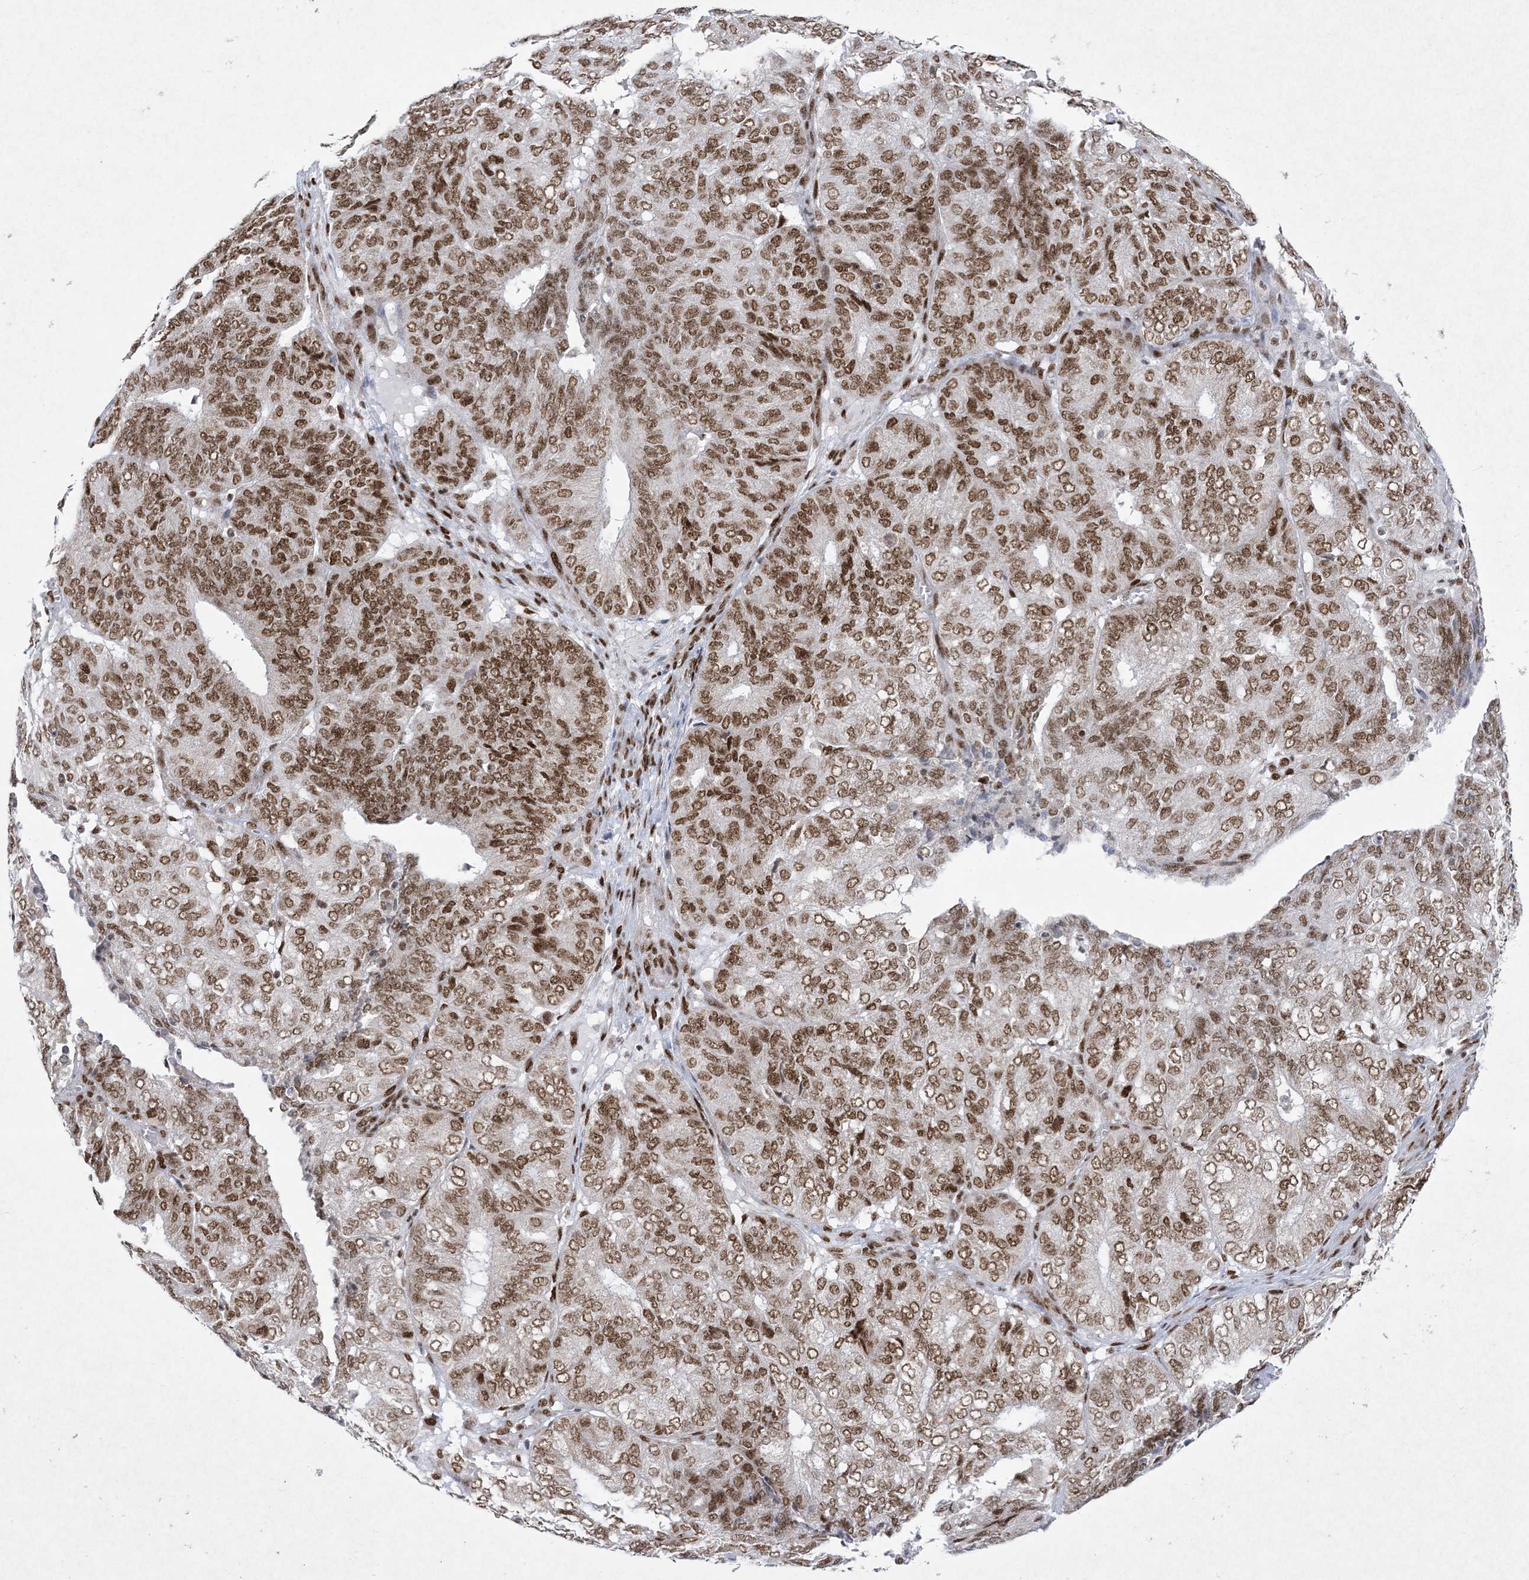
{"staining": {"intensity": "moderate", "quantity": ">75%", "location": "nuclear"}, "tissue": "endometrial cancer", "cell_type": "Tumor cells", "image_type": "cancer", "snomed": [{"axis": "morphology", "description": "Adenocarcinoma, NOS"}, {"axis": "topography", "description": "Uterus"}], "caption": "A photomicrograph of human endometrial cancer stained for a protein displays moderate nuclear brown staining in tumor cells.", "gene": "PKNOX2", "patient": {"sex": "female", "age": 60}}